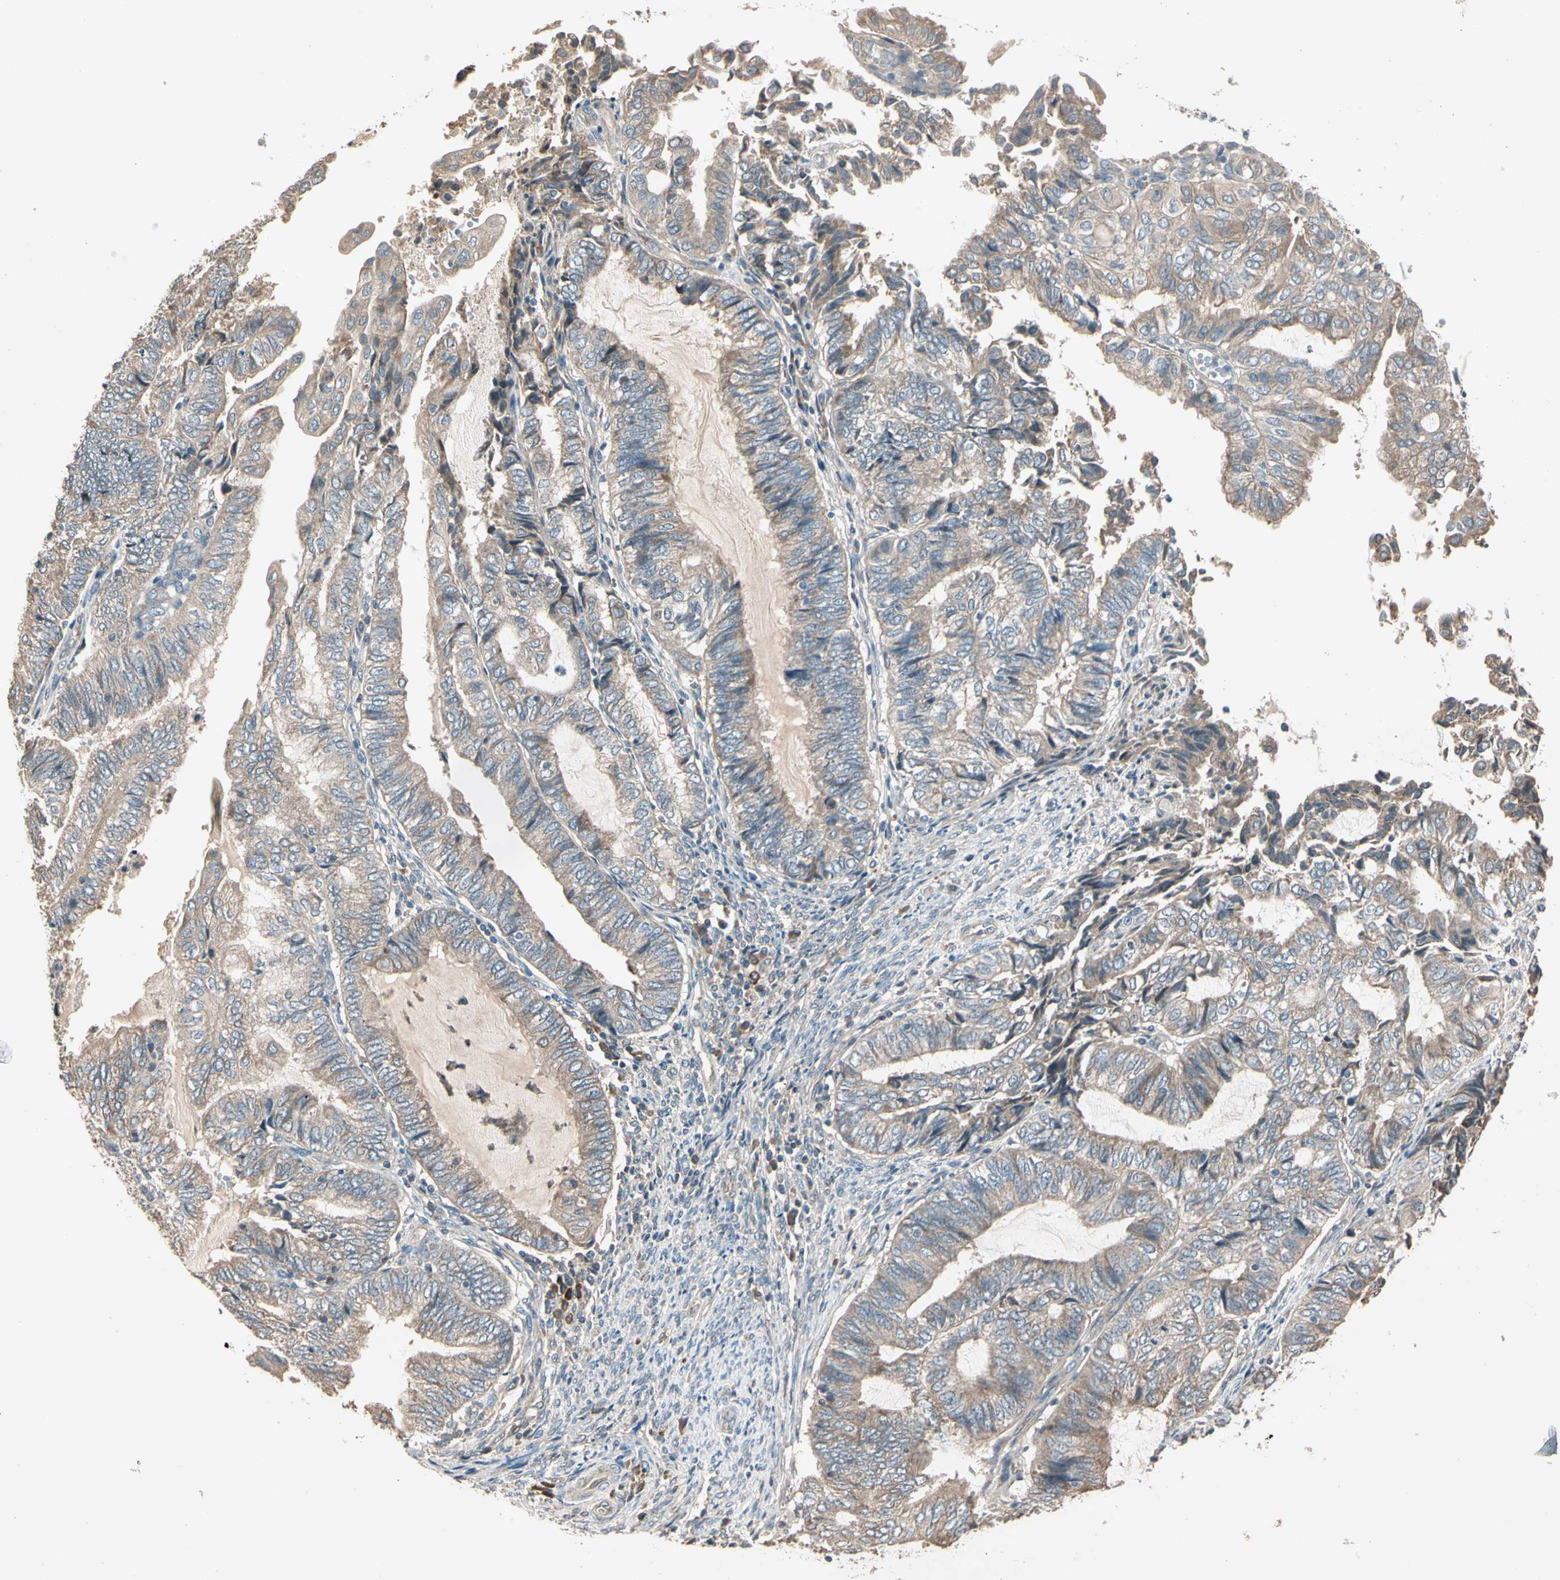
{"staining": {"intensity": "weak", "quantity": ">75%", "location": "cytoplasmic/membranous"}, "tissue": "endometrial cancer", "cell_type": "Tumor cells", "image_type": "cancer", "snomed": [{"axis": "morphology", "description": "Adenocarcinoma, NOS"}, {"axis": "topography", "description": "Uterus"}, {"axis": "topography", "description": "Endometrium"}], "caption": "Weak cytoplasmic/membranous staining is appreciated in about >75% of tumor cells in endometrial cancer (adenocarcinoma).", "gene": "TNFRSF21", "patient": {"sex": "female", "age": 70}}